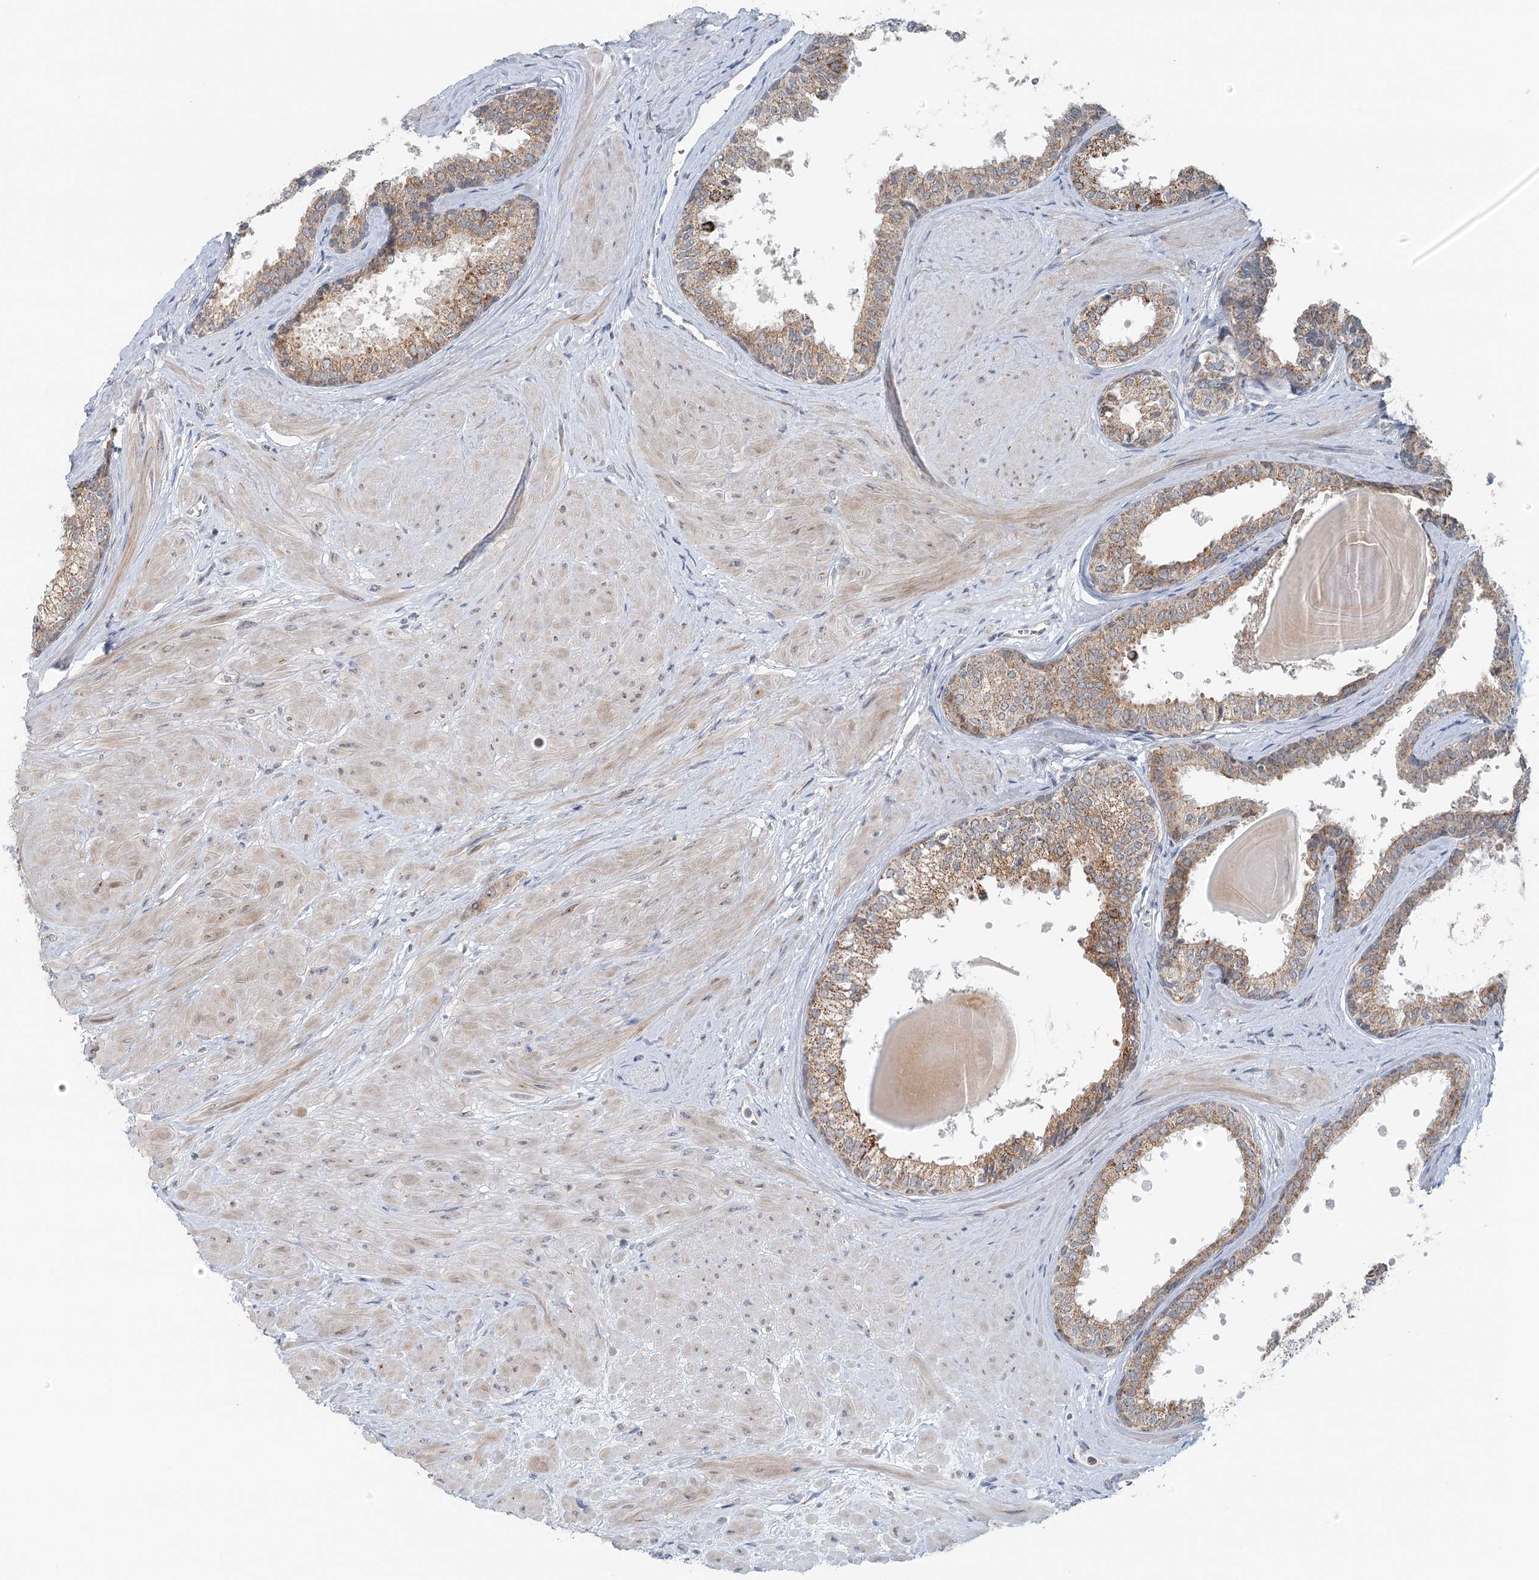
{"staining": {"intensity": "strong", "quantity": ">75%", "location": "cytoplasmic/membranous"}, "tissue": "prostate", "cell_type": "Glandular cells", "image_type": "normal", "snomed": [{"axis": "morphology", "description": "Normal tissue, NOS"}, {"axis": "topography", "description": "Prostate"}], "caption": "Glandular cells reveal strong cytoplasmic/membranous expression in approximately >75% of cells in benign prostate.", "gene": "RNF150", "patient": {"sex": "male", "age": 48}}